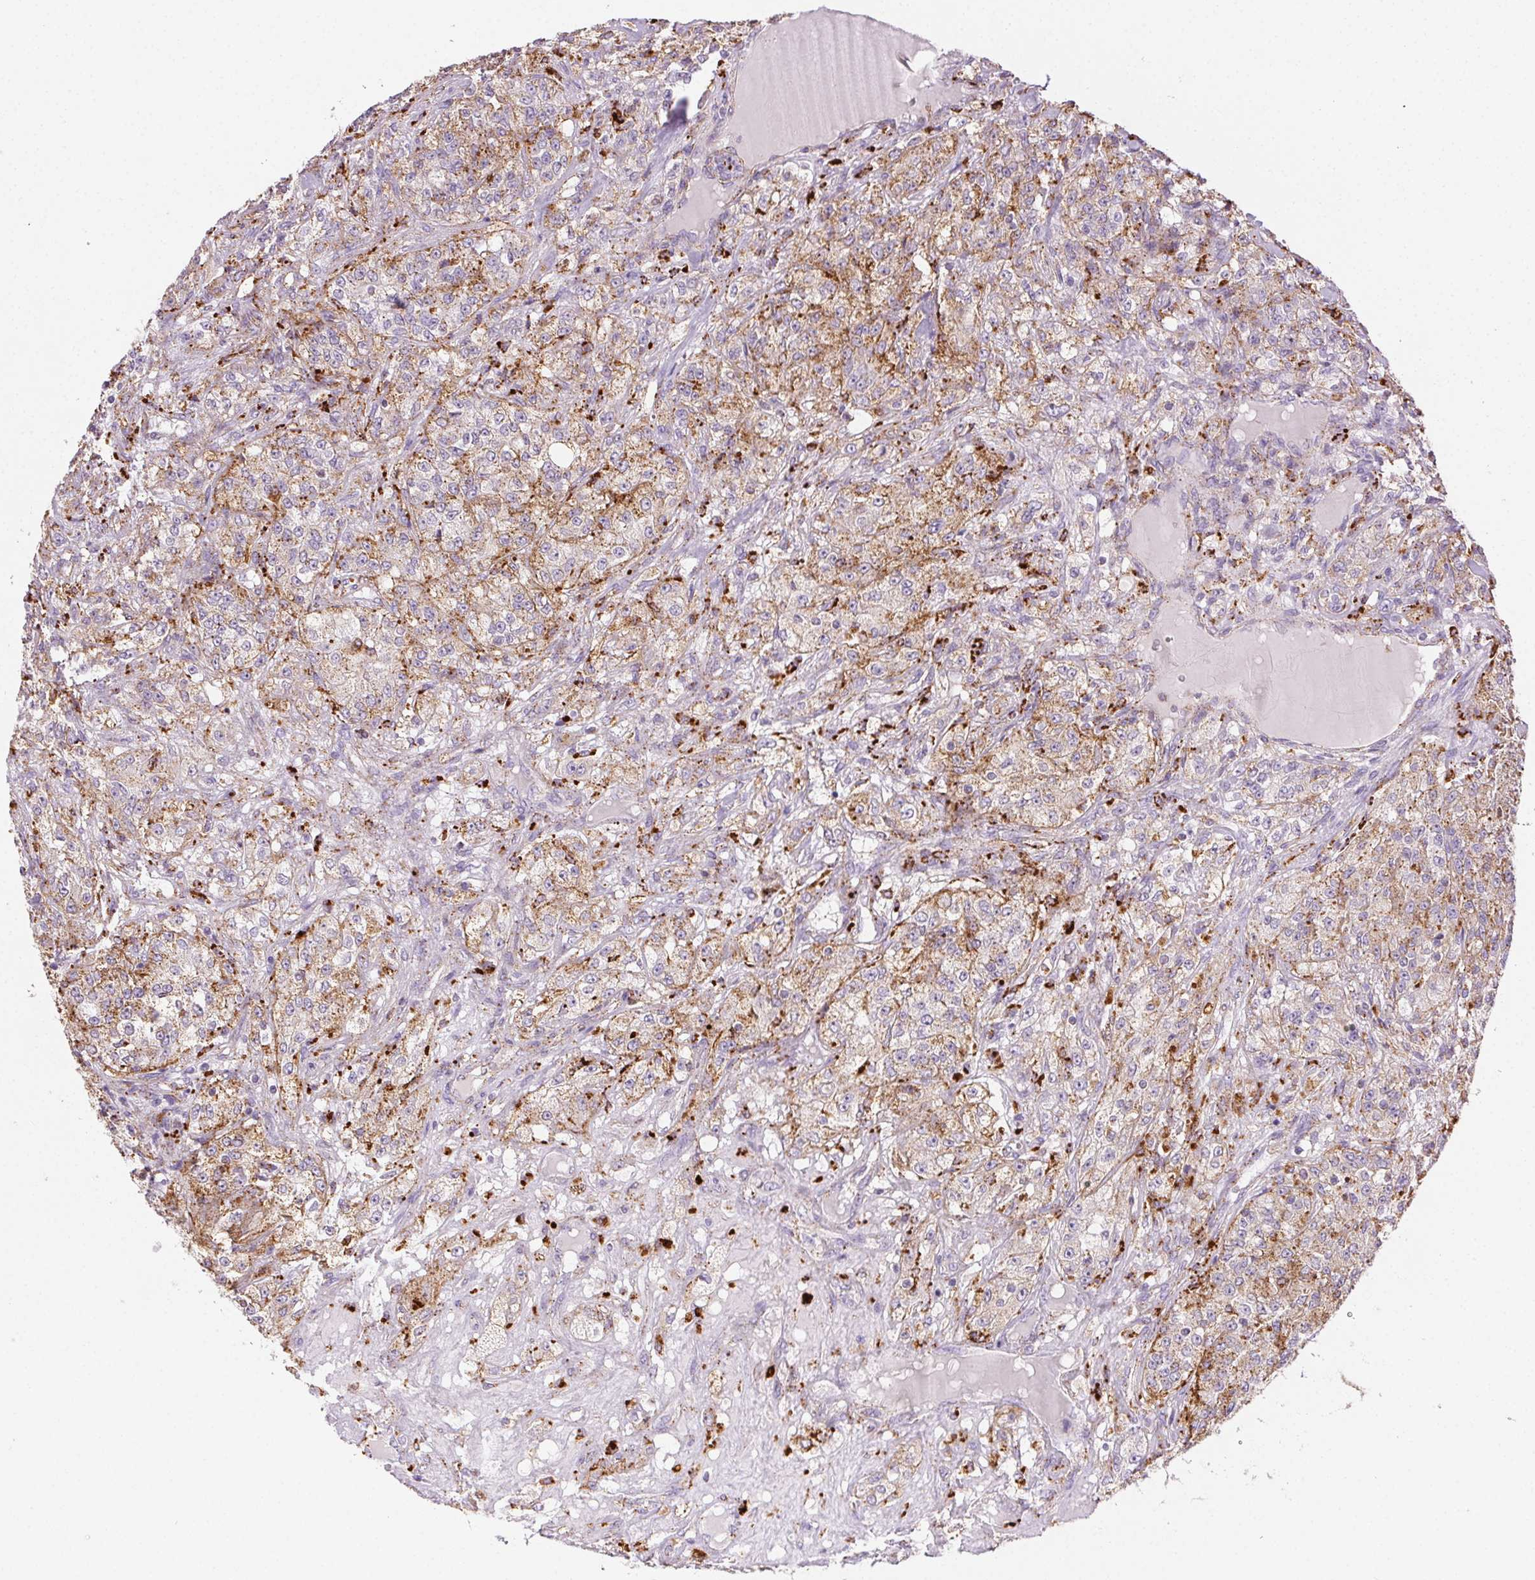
{"staining": {"intensity": "moderate", "quantity": ">75%", "location": "cytoplasmic/membranous"}, "tissue": "renal cancer", "cell_type": "Tumor cells", "image_type": "cancer", "snomed": [{"axis": "morphology", "description": "Adenocarcinoma, NOS"}, {"axis": "topography", "description": "Kidney"}], "caption": "Renal cancer (adenocarcinoma) stained for a protein exhibits moderate cytoplasmic/membranous positivity in tumor cells. (DAB (3,3'-diaminobenzidine) IHC, brown staining for protein, blue staining for nuclei).", "gene": "SCPEP1", "patient": {"sex": "female", "age": 63}}